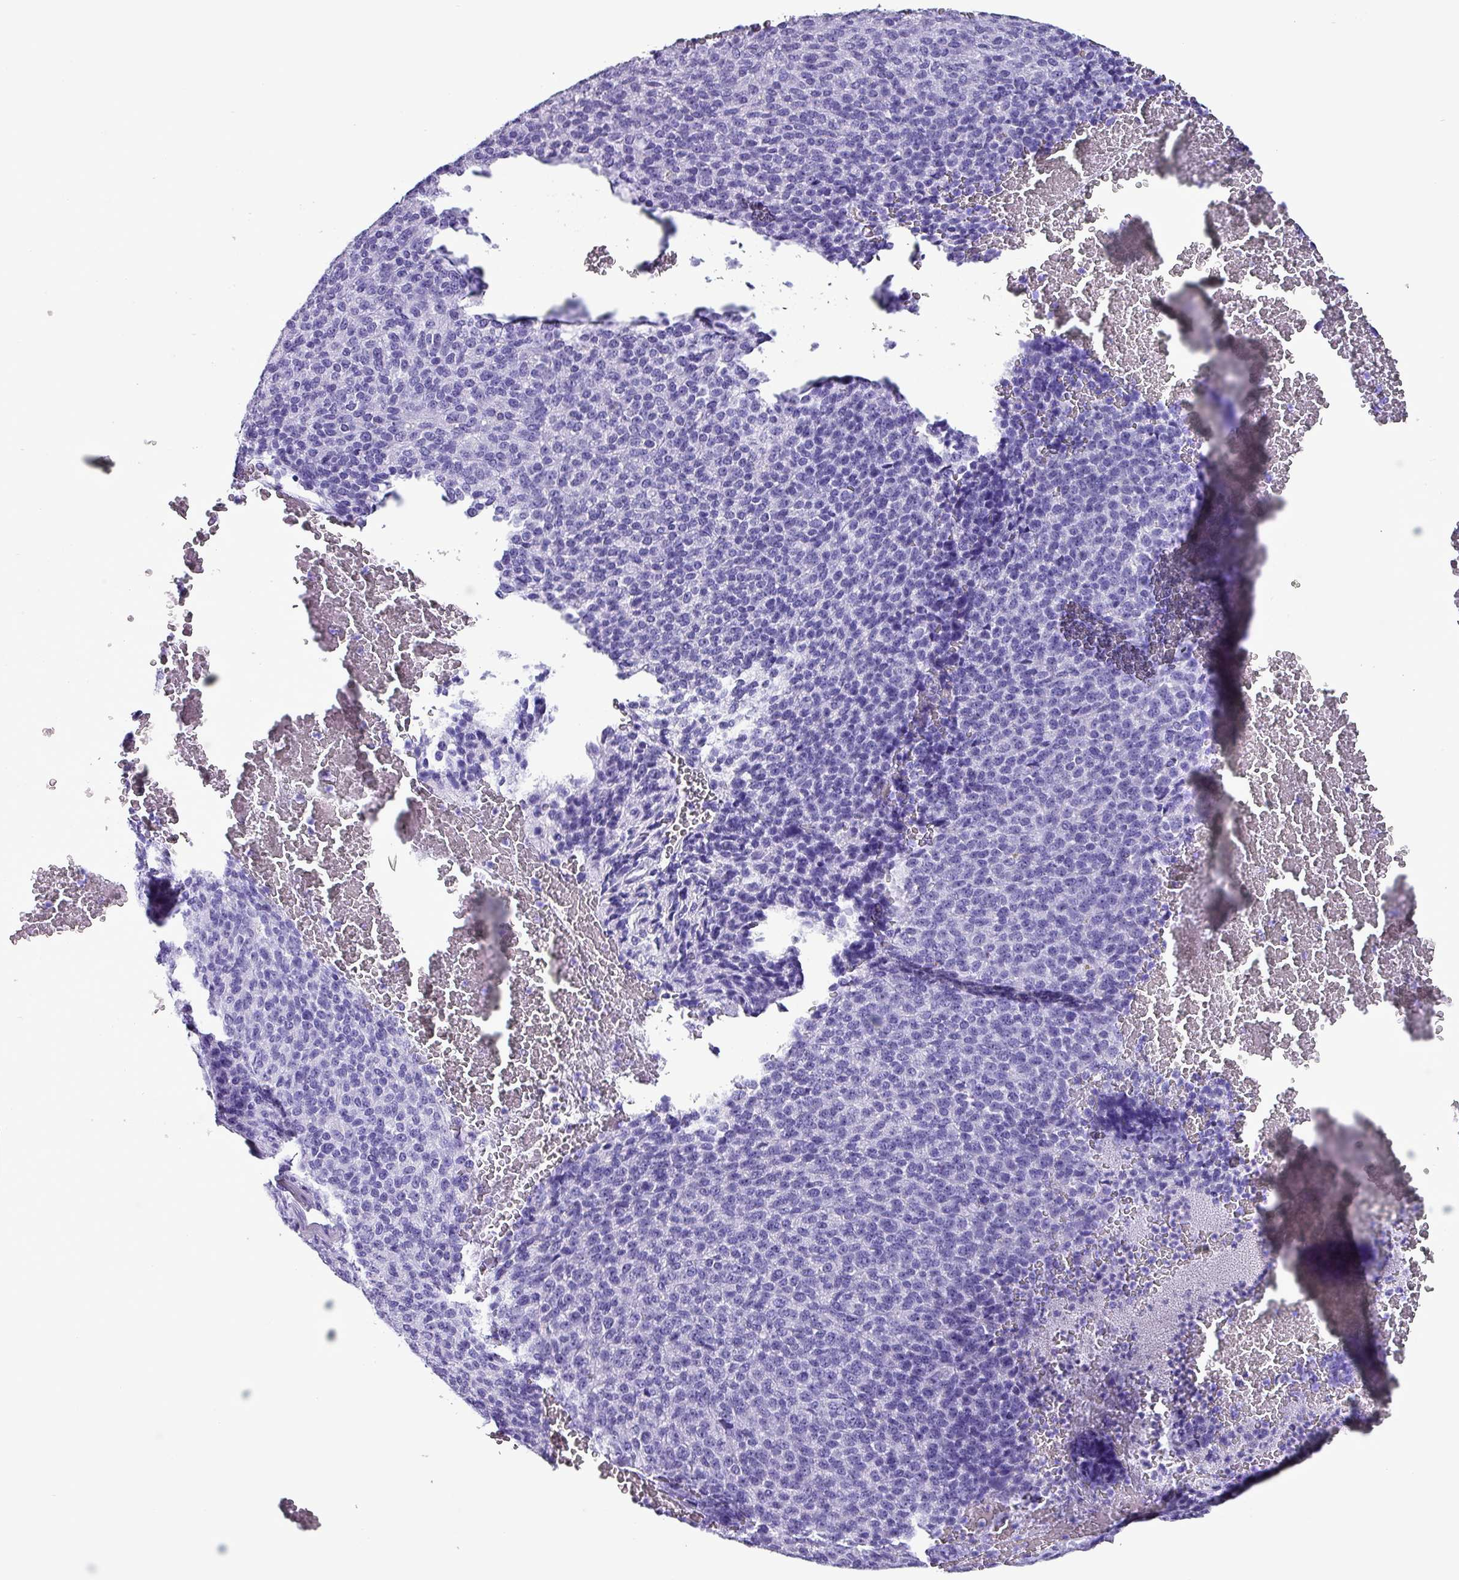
{"staining": {"intensity": "negative", "quantity": "none", "location": "none"}, "tissue": "melanoma", "cell_type": "Tumor cells", "image_type": "cancer", "snomed": [{"axis": "morphology", "description": "Malignant melanoma, Metastatic site"}, {"axis": "topography", "description": "Brain"}], "caption": "Tumor cells are negative for brown protein staining in melanoma. The staining is performed using DAB brown chromogen with nuclei counter-stained in using hematoxylin.", "gene": "KRT6C", "patient": {"sex": "female", "age": 56}}